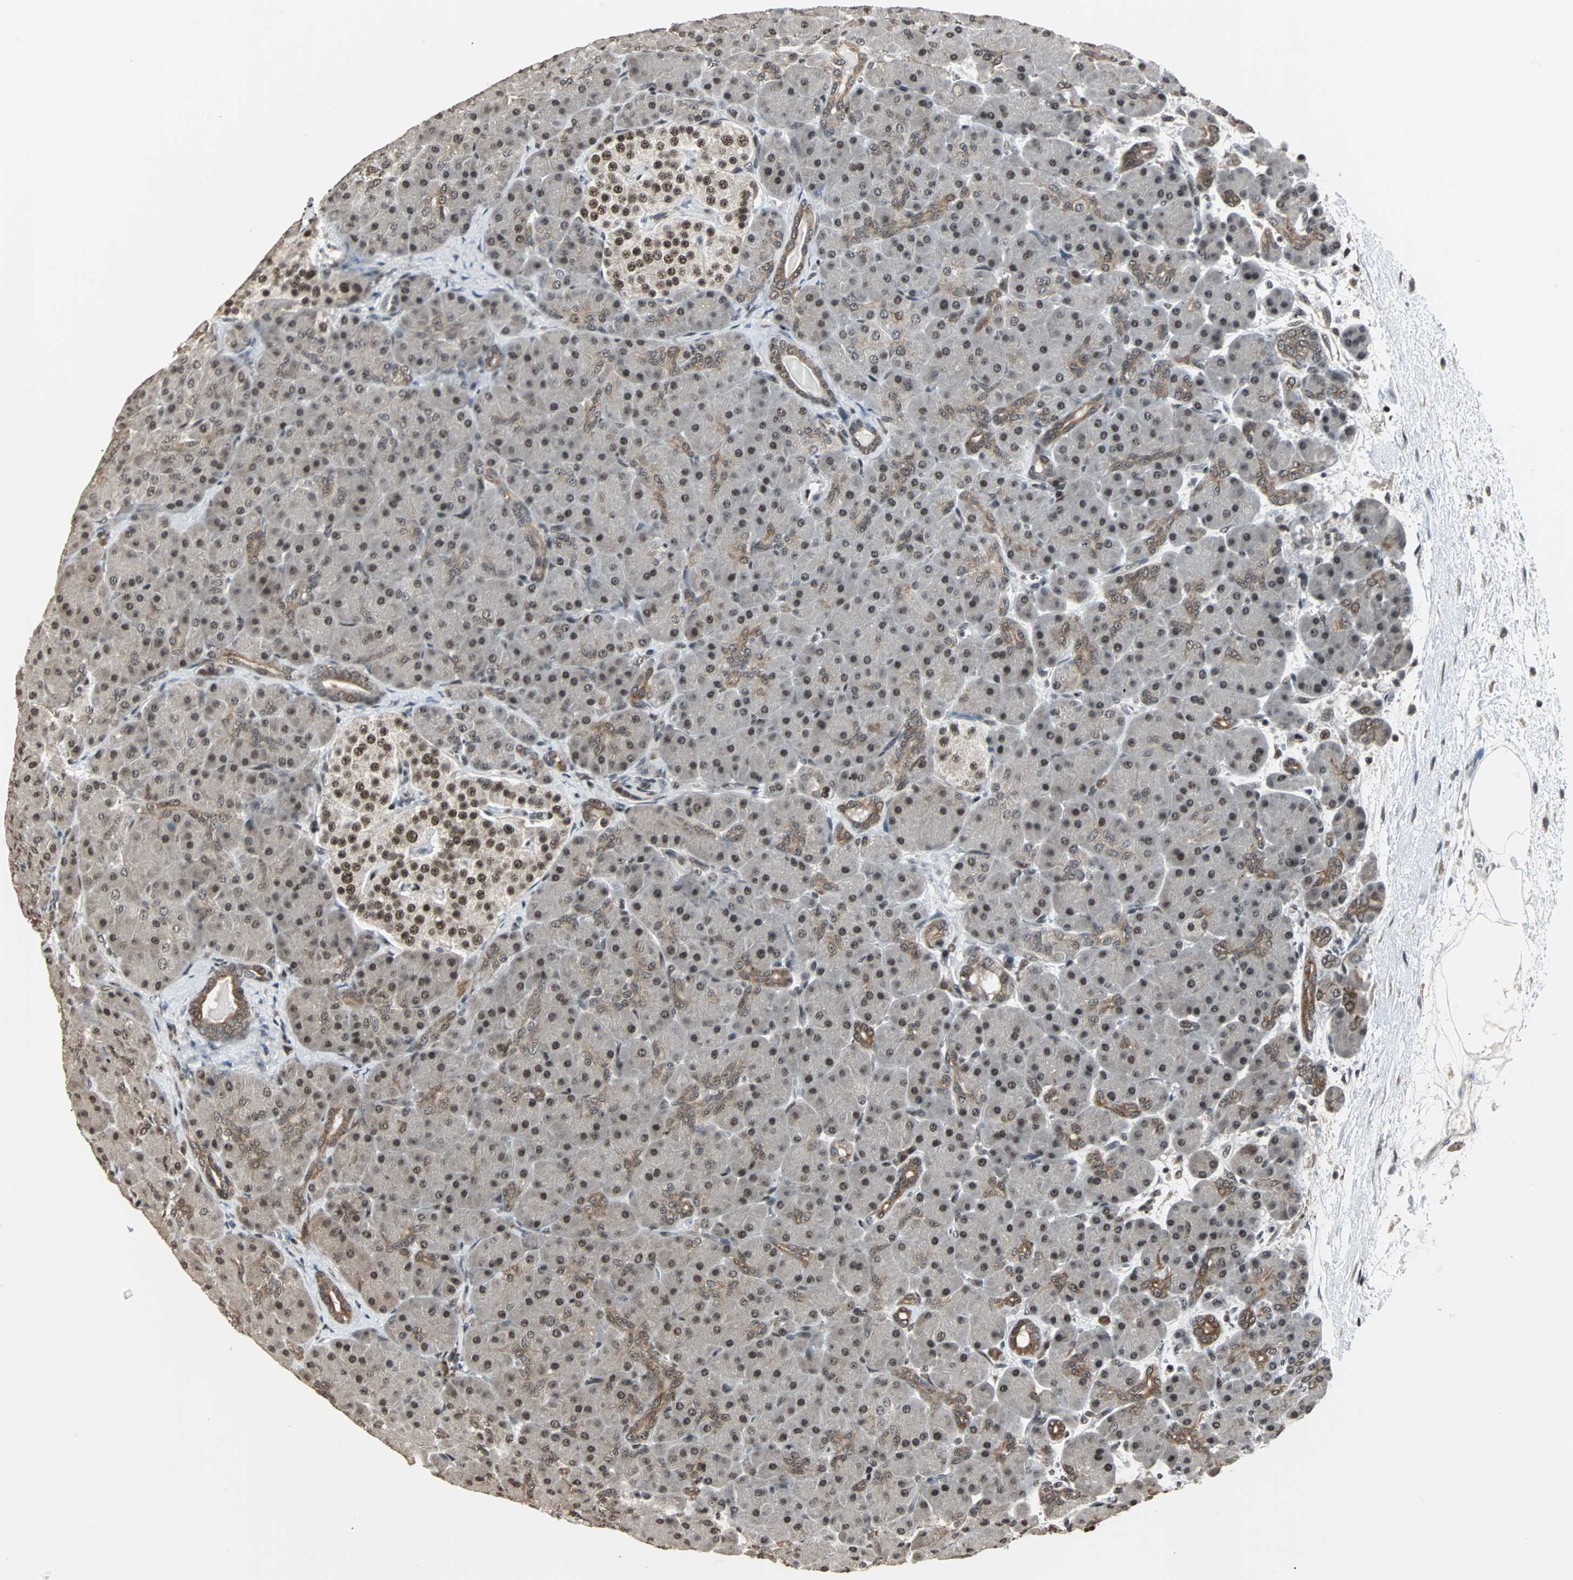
{"staining": {"intensity": "moderate", "quantity": ">75%", "location": "cytoplasmic/membranous,nuclear"}, "tissue": "pancreas", "cell_type": "Exocrine glandular cells", "image_type": "normal", "snomed": [{"axis": "morphology", "description": "Normal tissue, NOS"}, {"axis": "topography", "description": "Pancreas"}], "caption": "The micrograph exhibits immunohistochemical staining of normal pancreas. There is moderate cytoplasmic/membranous,nuclear expression is present in approximately >75% of exocrine glandular cells.", "gene": "TERF2IP", "patient": {"sex": "male", "age": 66}}